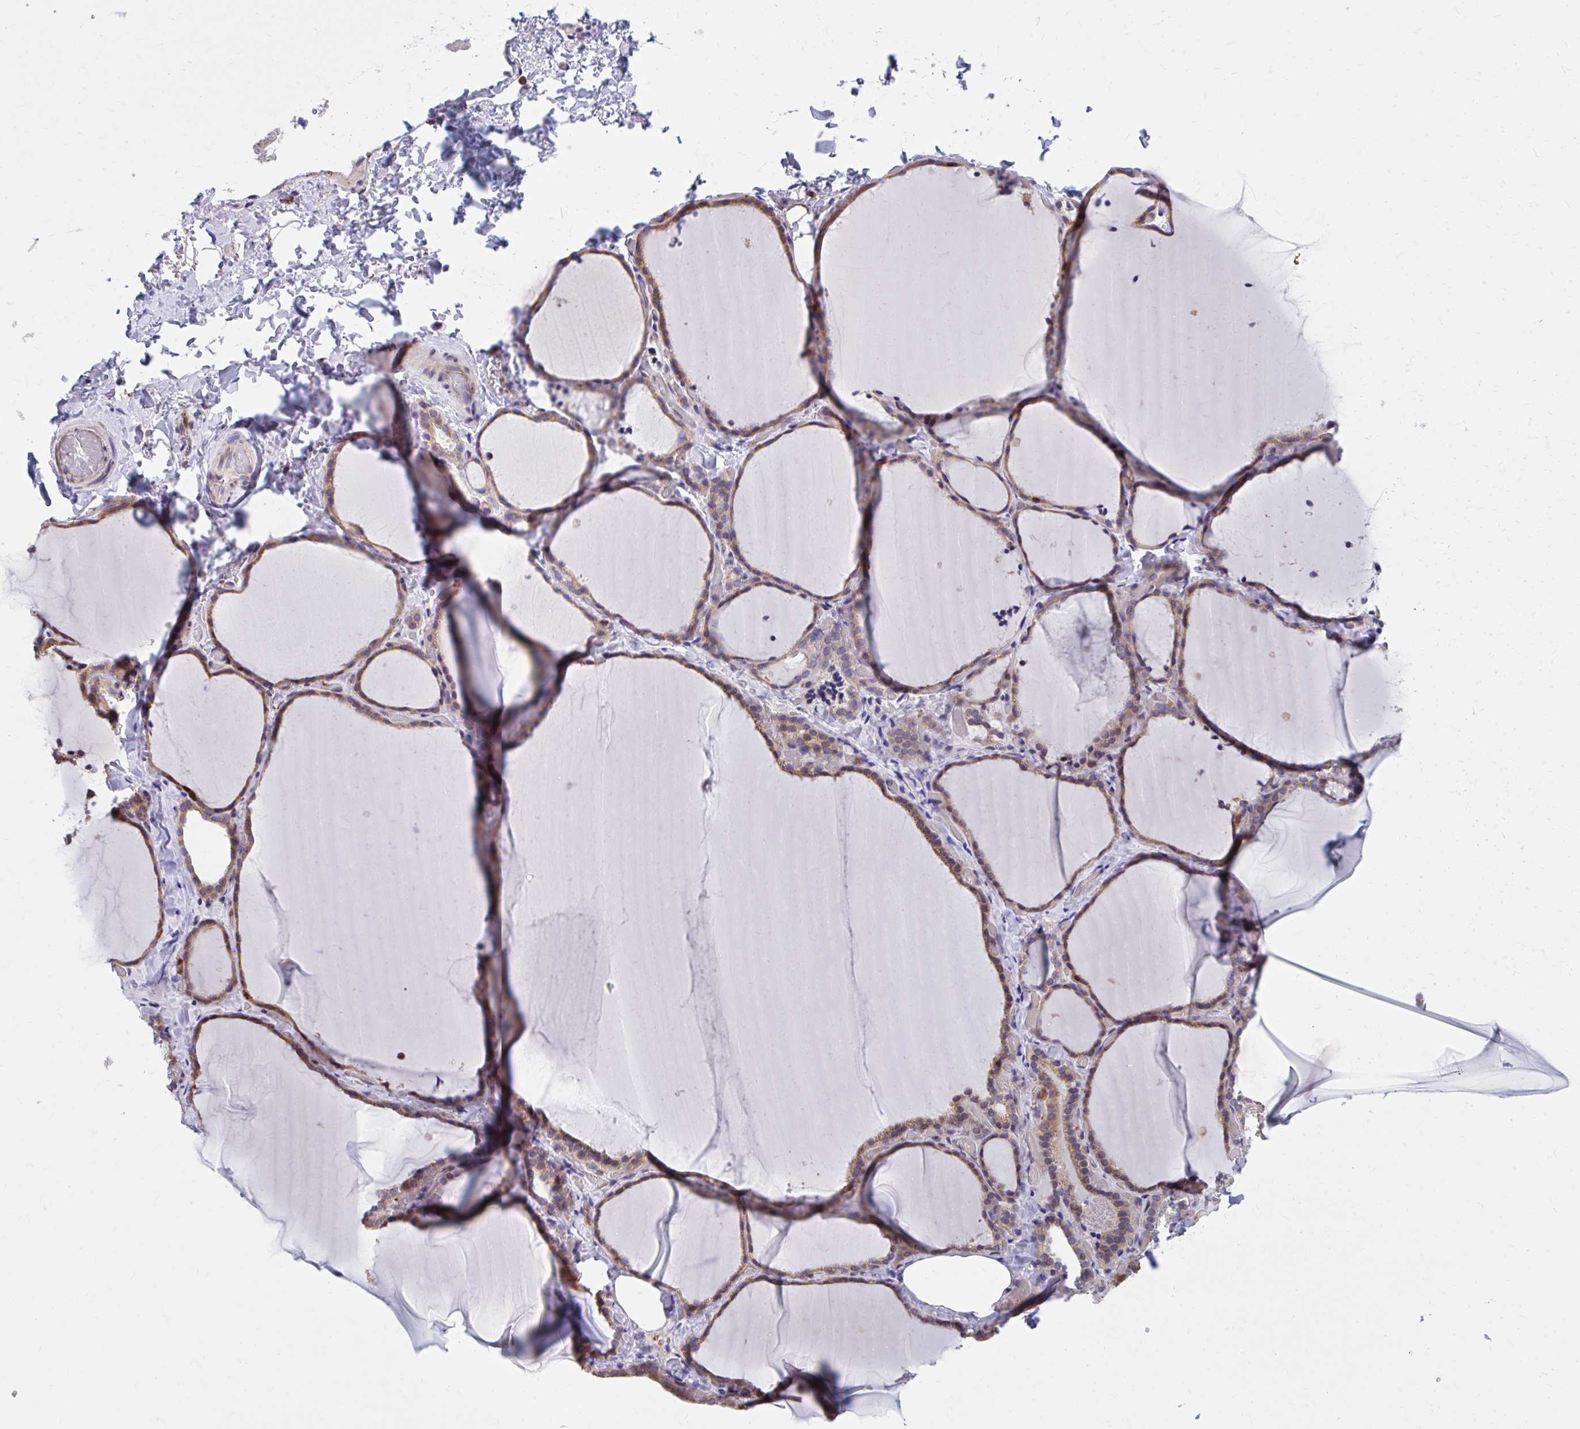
{"staining": {"intensity": "weak", "quantity": "25%-75%", "location": "cytoplasmic/membranous"}, "tissue": "thyroid gland", "cell_type": "Glandular cells", "image_type": "normal", "snomed": [{"axis": "morphology", "description": "Normal tissue, NOS"}, {"axis": "topography", "description": "Thyroid gland"}], "caption": "This micrograph reveals benign thyroid gland stained with IHC to label a protein in brown. The cytoplasmic/membranous of glandular cells show weak positivity for the protein. Nuclei are counter-stained blue.", "gene": "ZNF778", "patient": {"sex": "female", "age": 22}}